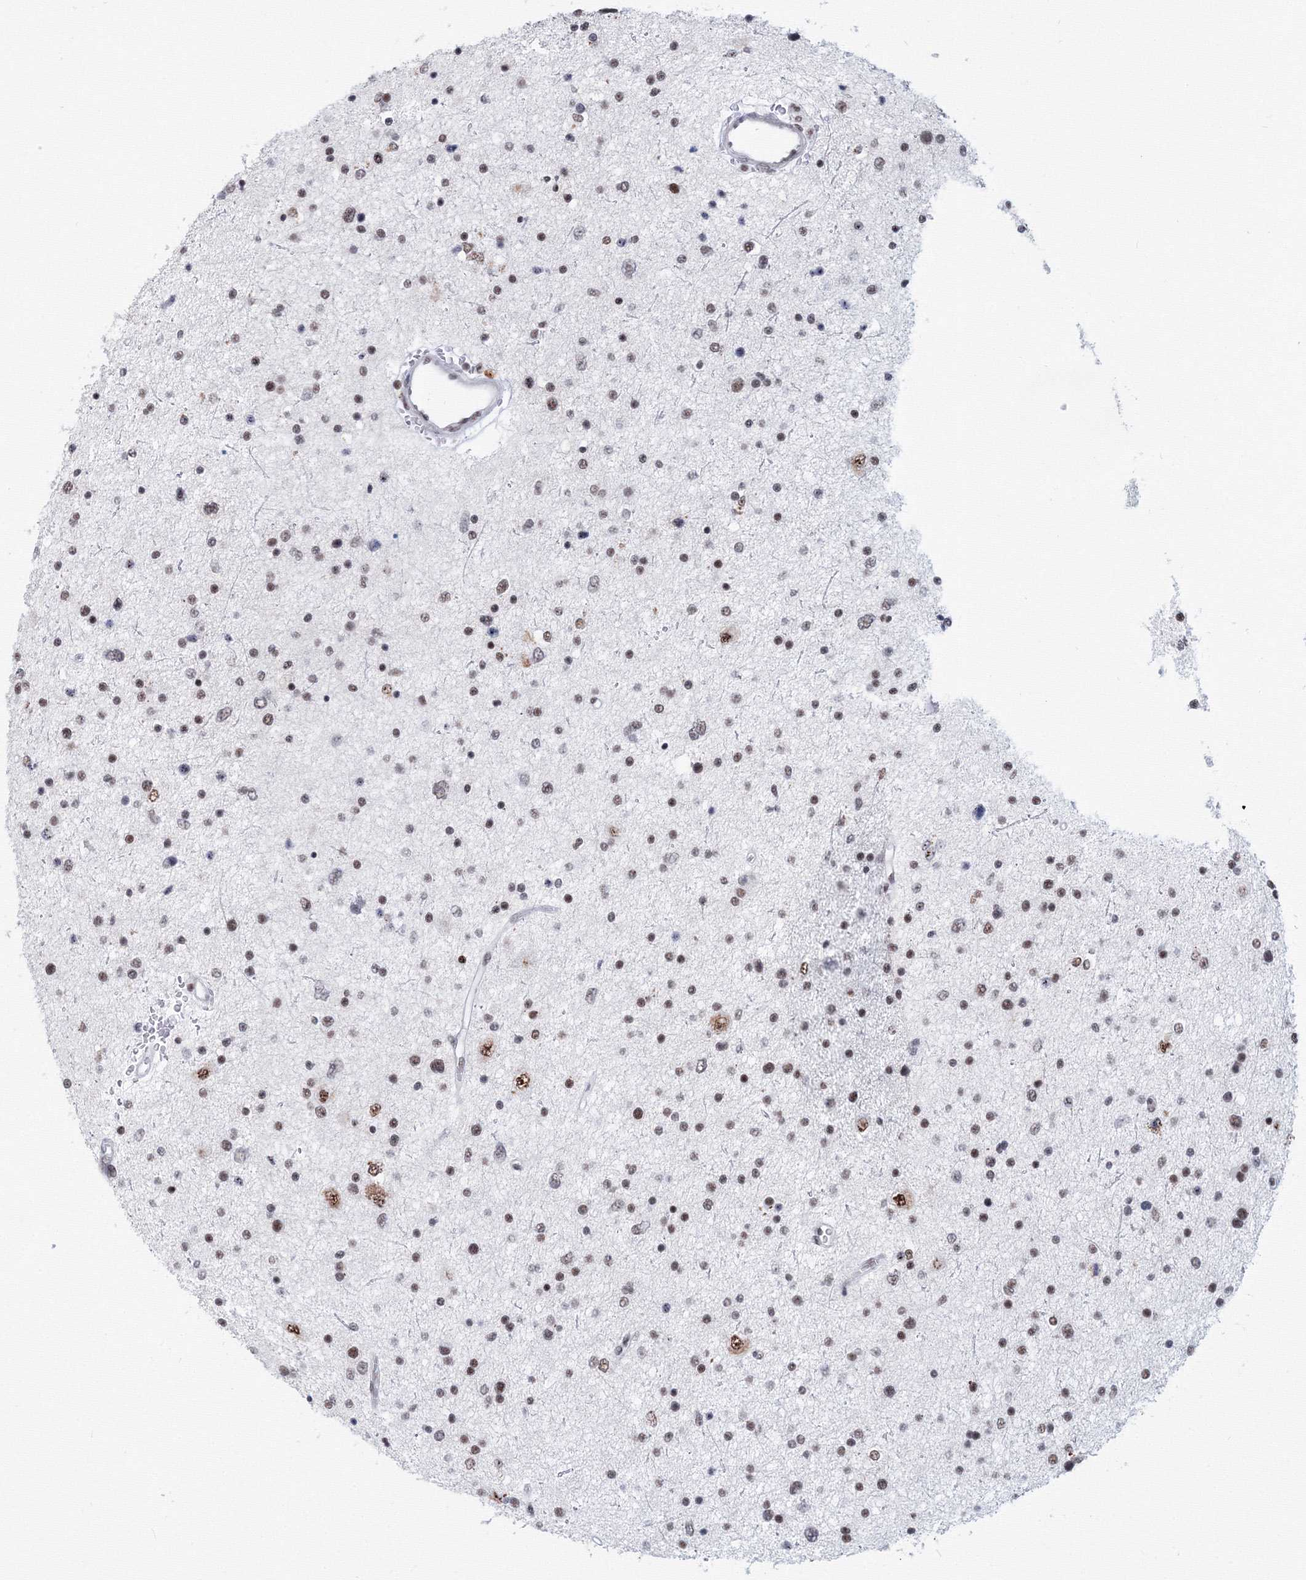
{"staining": {"intensity": "moderate", "quantity": ">75%", "location": "nuclear"}, "tissue": "glioma", "cell_type": "Tumor cells", "image_type": "cancer", "snomed": [{"axis": "morphology", "description": "Glioma, malignant, Low grade"}, {"axis": "topography", "description": "Brain"}], "caption": "Immunohistochemistry (IHC) (DAB (3,3'-diaminobenzidine)) staining of malignant glioma (low-grade) reveals moderate nuclear protein staining in approximately >75% of tumor cells.", "gene": "SF3B6", "patient": {"sex": "female", "age": 37}}